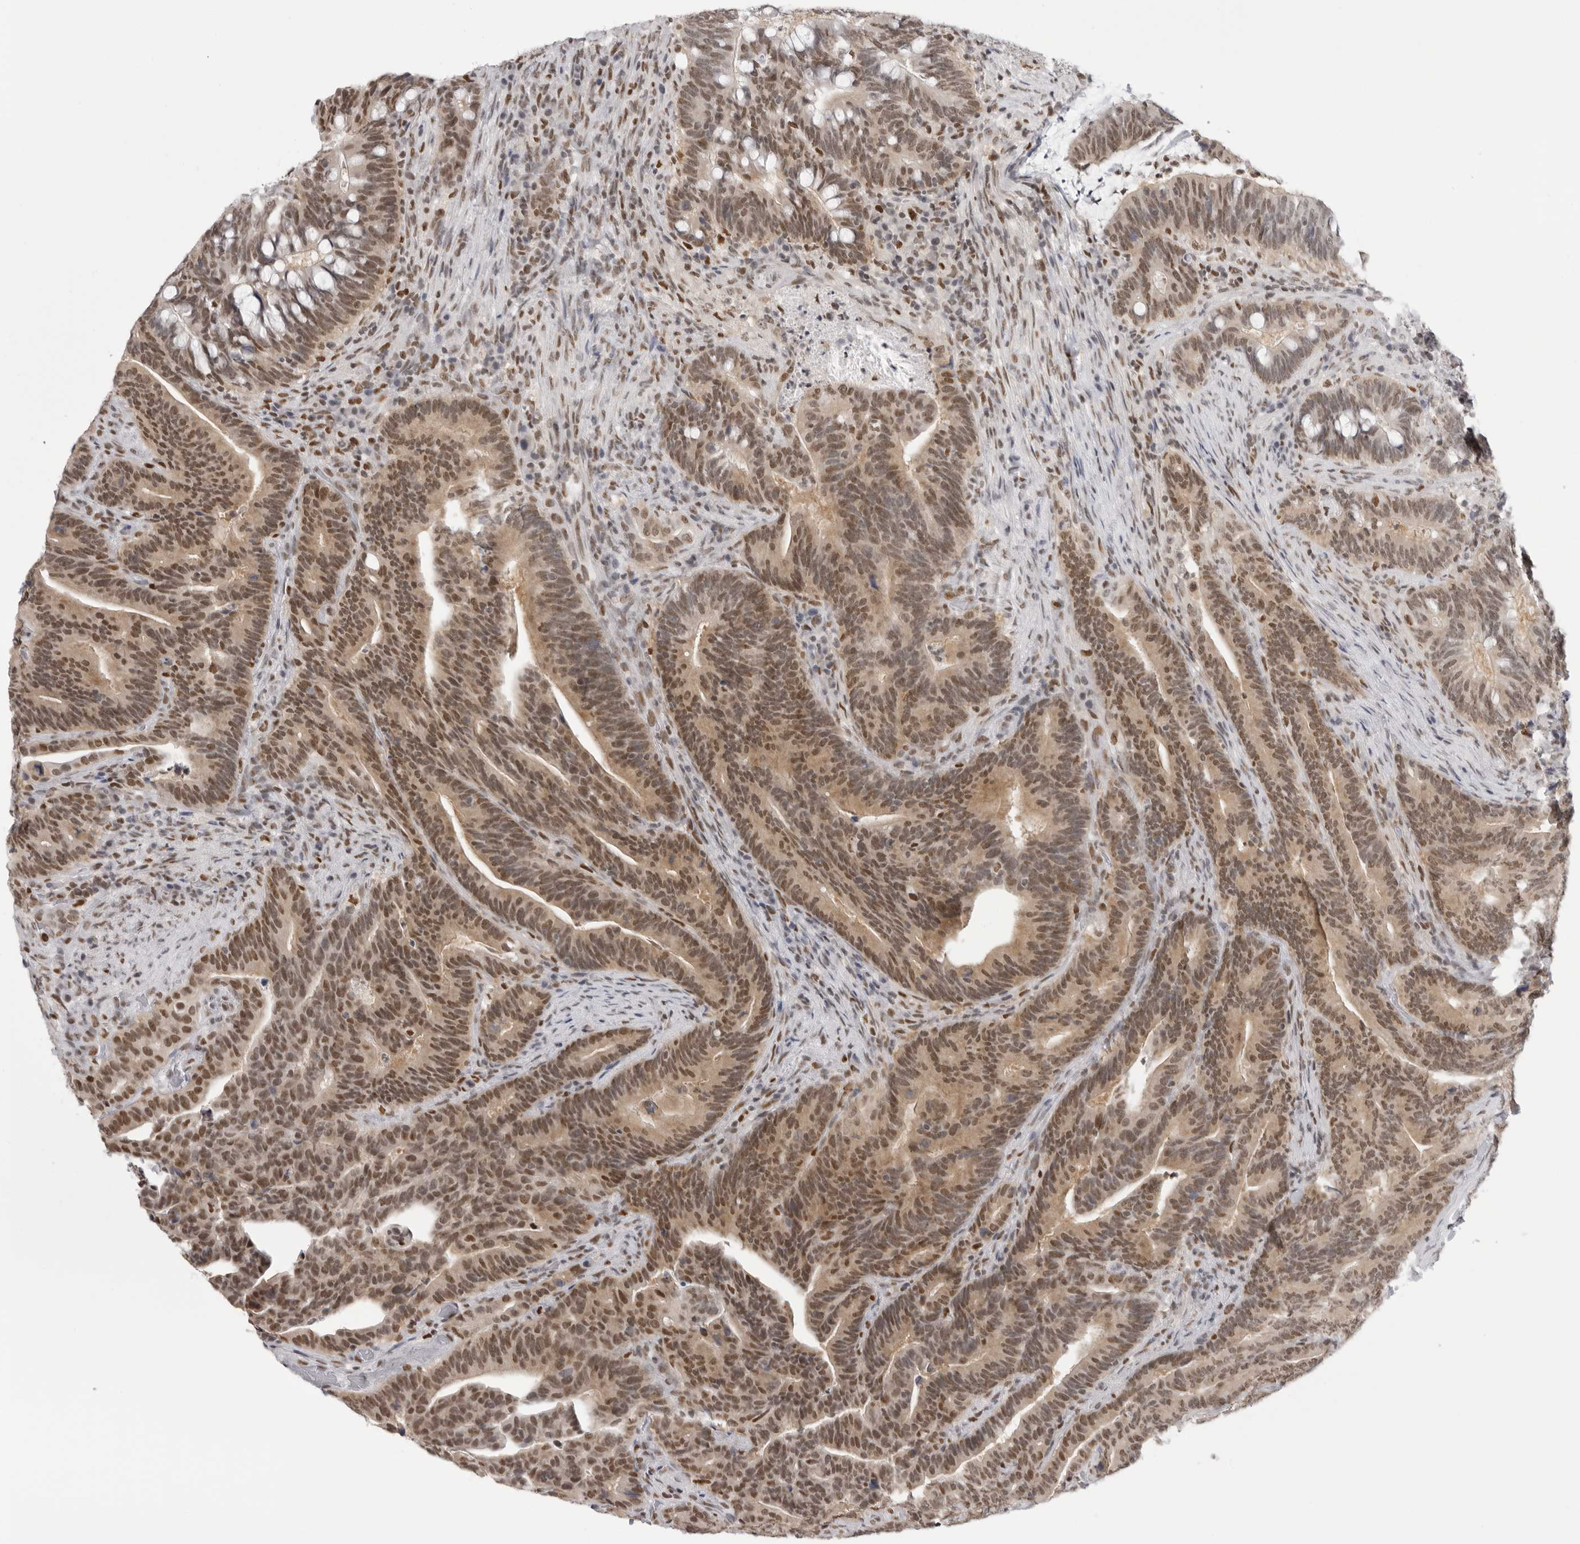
{"staining": {"intensity": "moderate", "quantity": ">75%", "location": "cytoplasmic/membranous,nuclear"}, "tissue": "colorectal cancer", "cell_type": "Tumor cells", "image_type": "cancer", "snomed": [{"axis": "morphology", "description": "Adenocarcinoma, NOS"}, {"axis": "topography", "description": "Colon"}], "caption": "Immunohistochemical staining of adenocarcinoma (colorectal) demonstrates medium levels of moderate cytoplasmic/membranous and nuclear positivity in about >75% of tumor cells.", "gene": "RPA2", "patient": {"sex": "female", "age": 66}}